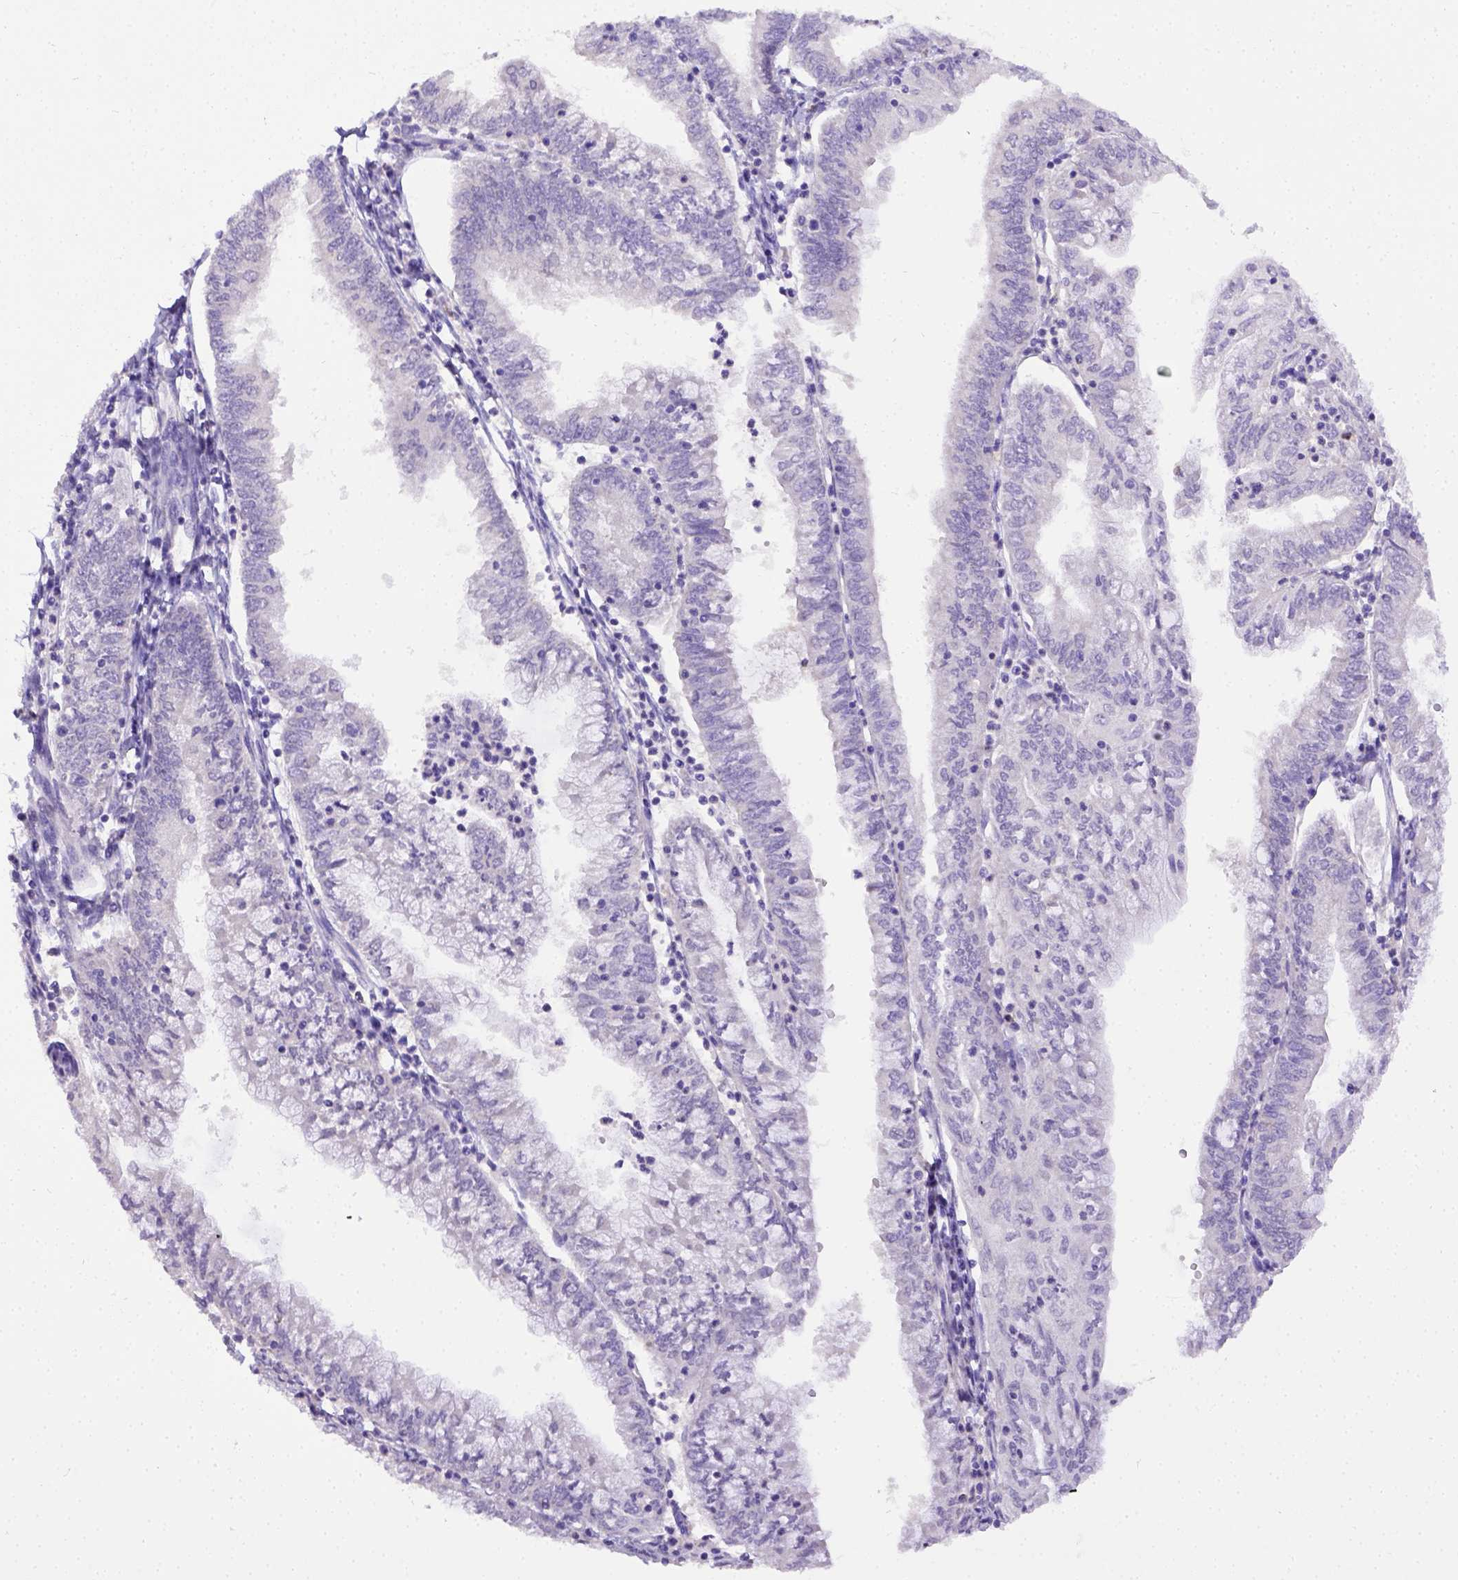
{"staining": {"intensity": "negative", "quantity": "none", "location": "none"}, "tissue": "endometrial cancer", "cell_type": "Tumor cells", "image_type": "cancer", "snomed": [{"axis": "morphology", "description": "Adenocarcinoma, NOS"}, {"axis": "topography", "description": "Endometrium"}], "caption": "High power microscopy histopathology image of an immunohistochemistry (IHC) micrograph of endometrial cancer, revealing no significant positivity in tumor cells.", "gene": "B3GAT1", "patient": {"sex": "female", "age": 55}}